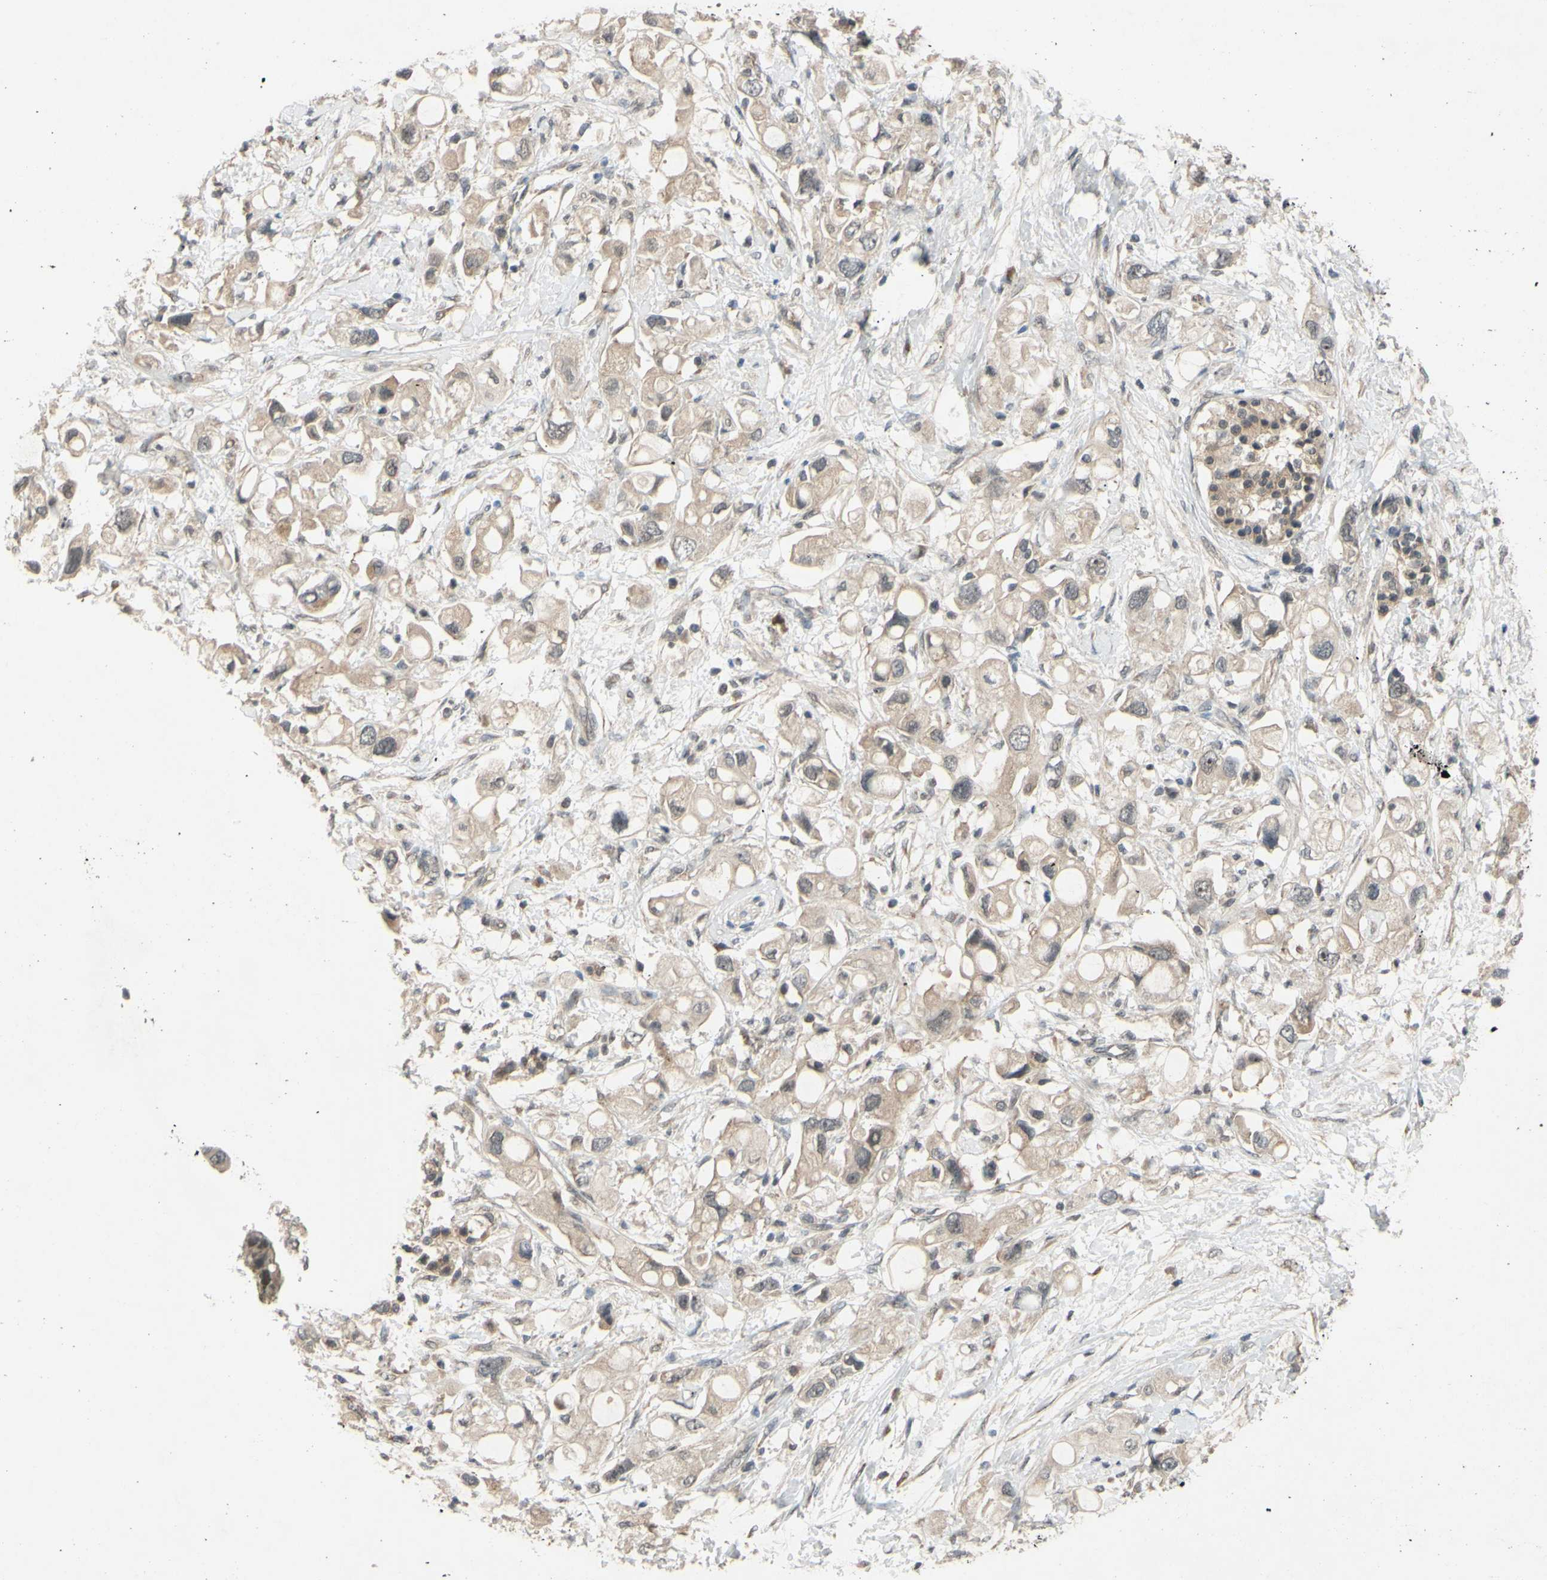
{"staining": {"intensity": "weak", "quantity": ">75%", "location": "cytoplasmic/membranous"}, "tissue": "pancreatic cancer", "cell_type": "Tumor cells", "image_type": "cancer", "snomed": [{"axis": "morphology", "description": "Adenocarcinoma, NOS"}, {"axis": "topography", "description": "Pancreas"}], "caption": "Protein expression by IHC displays weak cytoplasmic/membranous positivity in about >75% of tumor cells in adenocarcinoma (pancreatic). The staining was performed using DAB (3,3'-diaminobenzidine), with brown indicating positive protein expression. Nuclei are stained blue with hematoxylin.", "gene": "ALK", "patient": {"sex": "female", "age": 56}}